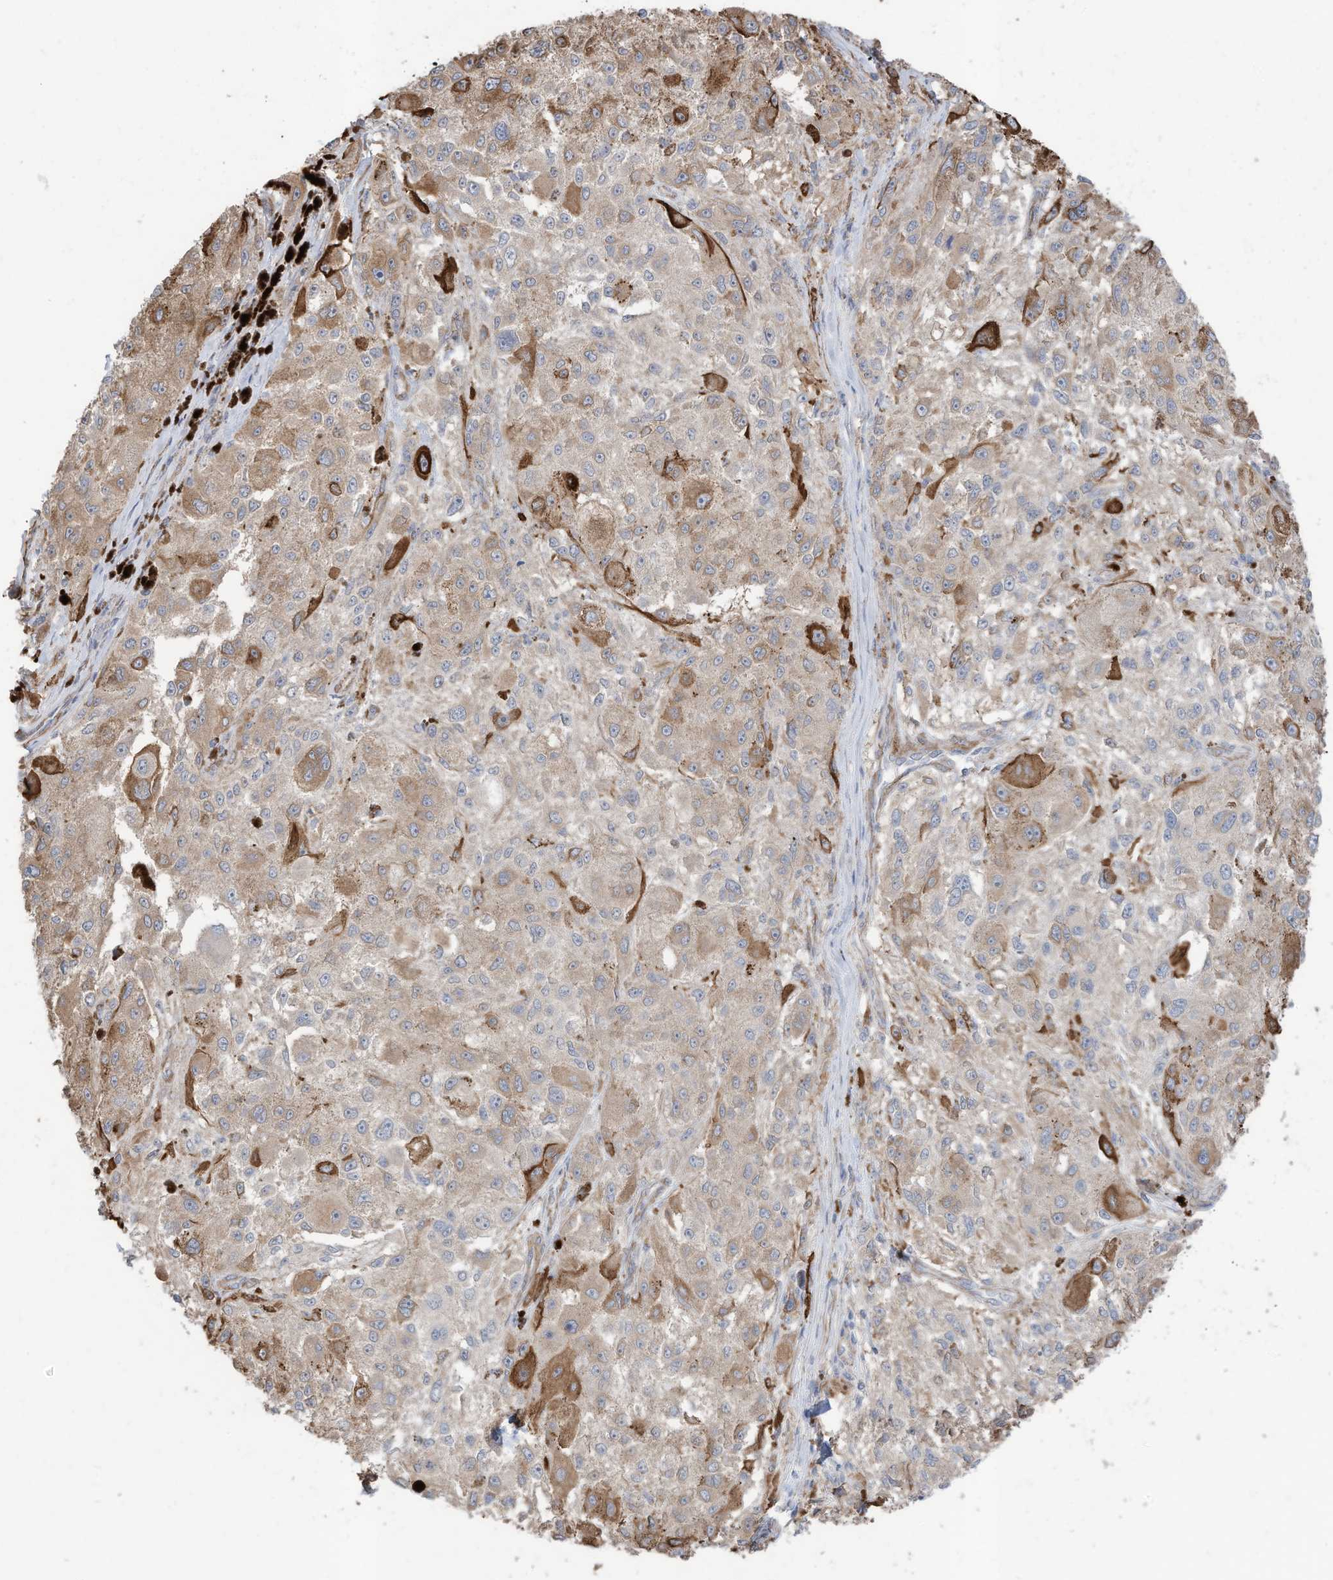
{"staining": {"intensity": "moderate", "quantity": "<25%", "location": "cytoplasmic/membranous"}, "tissue": "melanoma", "cell_type": "Tumor cells", "image_type": "cancer", "snomed": [{"axis": "morphology", "description": "Necrosis, NOS"}, {"axis": "morphology", "description": "Malignant melanoma, NOS"}, {"axis": "topography", "description": "Skin"}], "caption": "This image displays immunohistochemistry staining of melanoma, with low moderate cytoplasmic/membranous expression in approximately <25% of tumor cells.", "gene": "SLC17A7", "patient": {"sex": "female", "age": 87}}